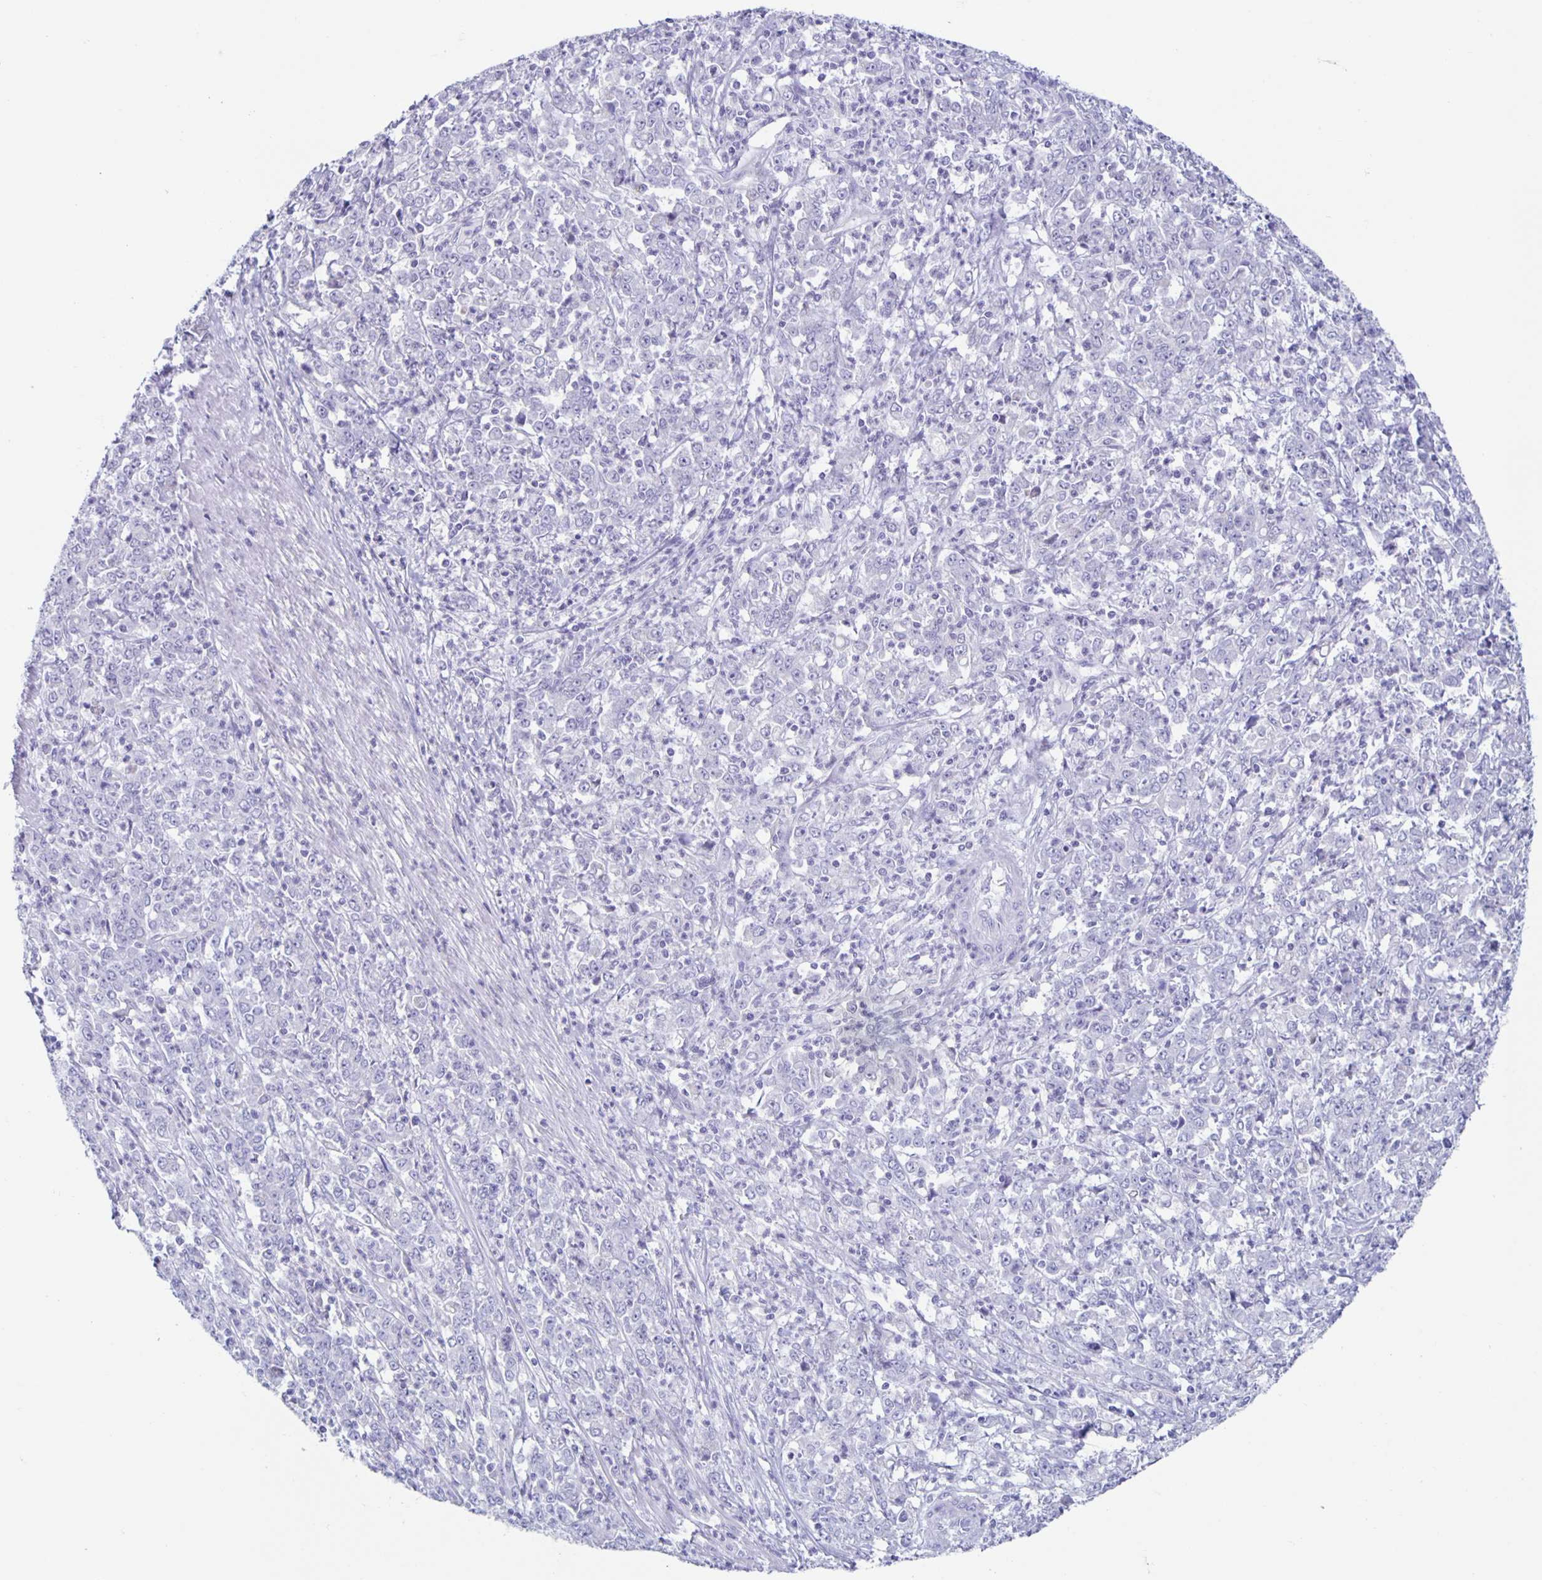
{"staining": {"intensity": "negative", "quantity": "none", "location": "none"}, "tissue": "stomach cancer", "cell_type": "Tumor cells", "image_type": "cancer", "snomed": [{"axis": "morphology", "description": "Adenocarcinoma, NOS"}, {"axis": "topography", "description": "Stomach, lower"}], "caption": "Tumor cells show no significant protein staining in stomach cancer (adenocarcinoma).", "gene": "CT45A5", "patient": {"sex": "female", "age": 71}}